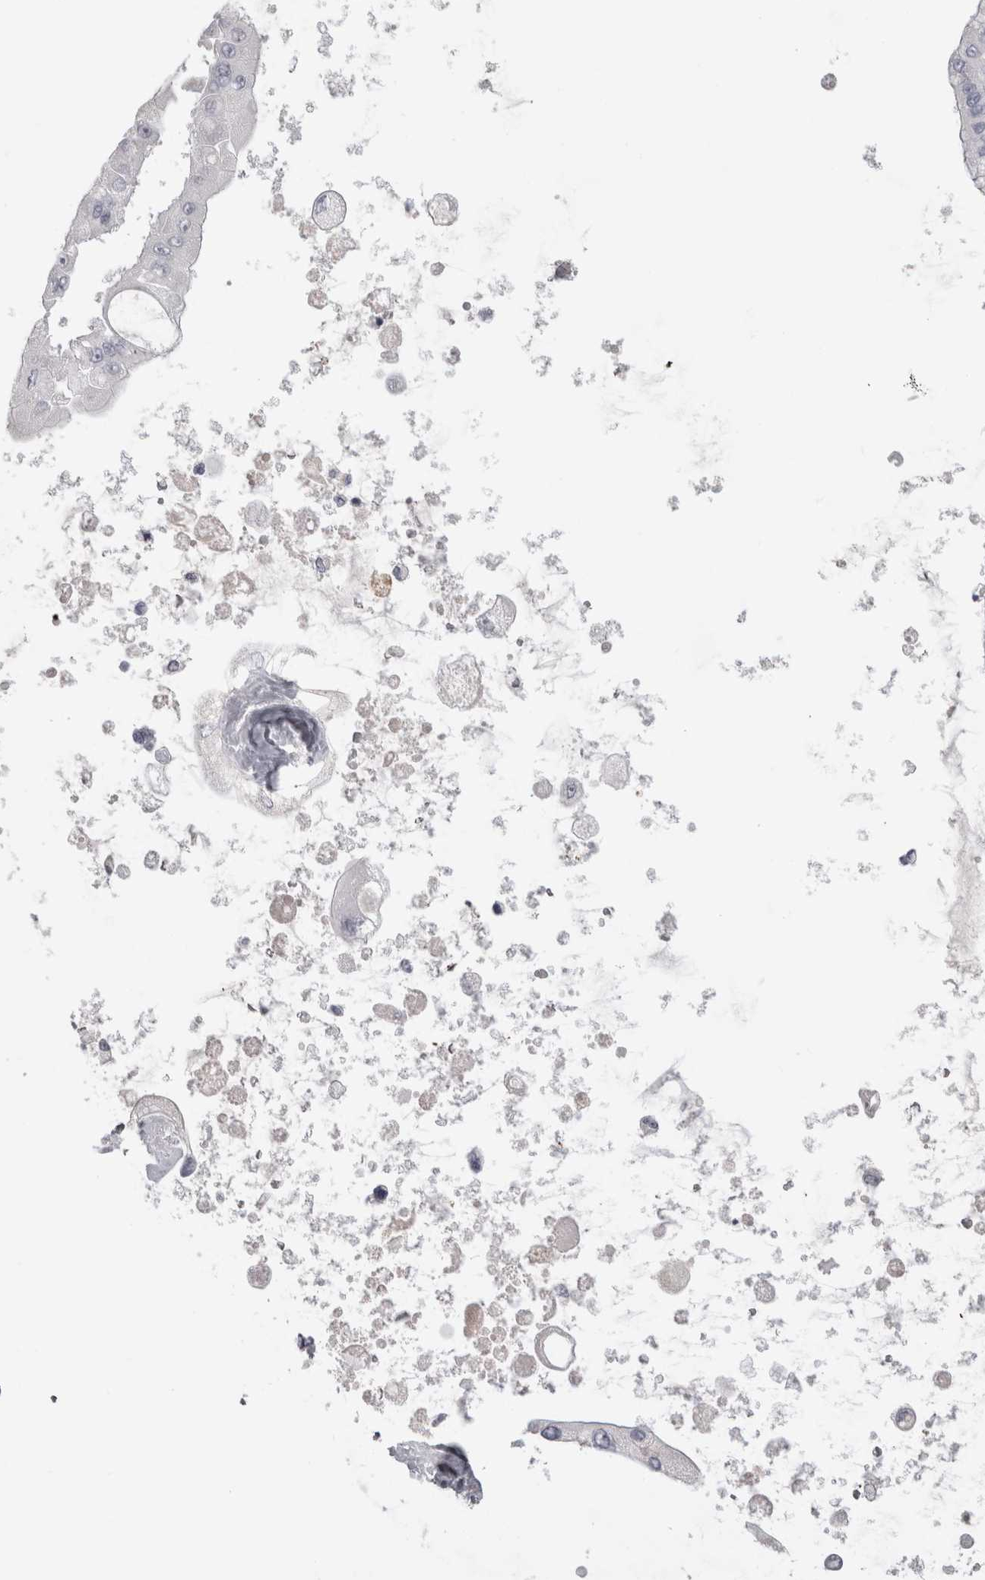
{"staining": {"intensity": "negative", "quantity": "none", "location": "none"}, "tissue": "liver cancer", "cell_type": "Tumor cells", "image_type": "cancer", "snomed": [{"axis": "morphology", "description": "Cholangiocarcinoma"}, {"axis": "topography", "description": "Liver"}], "caption": "IHC micrograph of liver cancer stained for a protein (brown), which demonstrates no staining in tumor cells.", "gene": "ADAM2", "patient": {"sex": "male", "age": 50}}